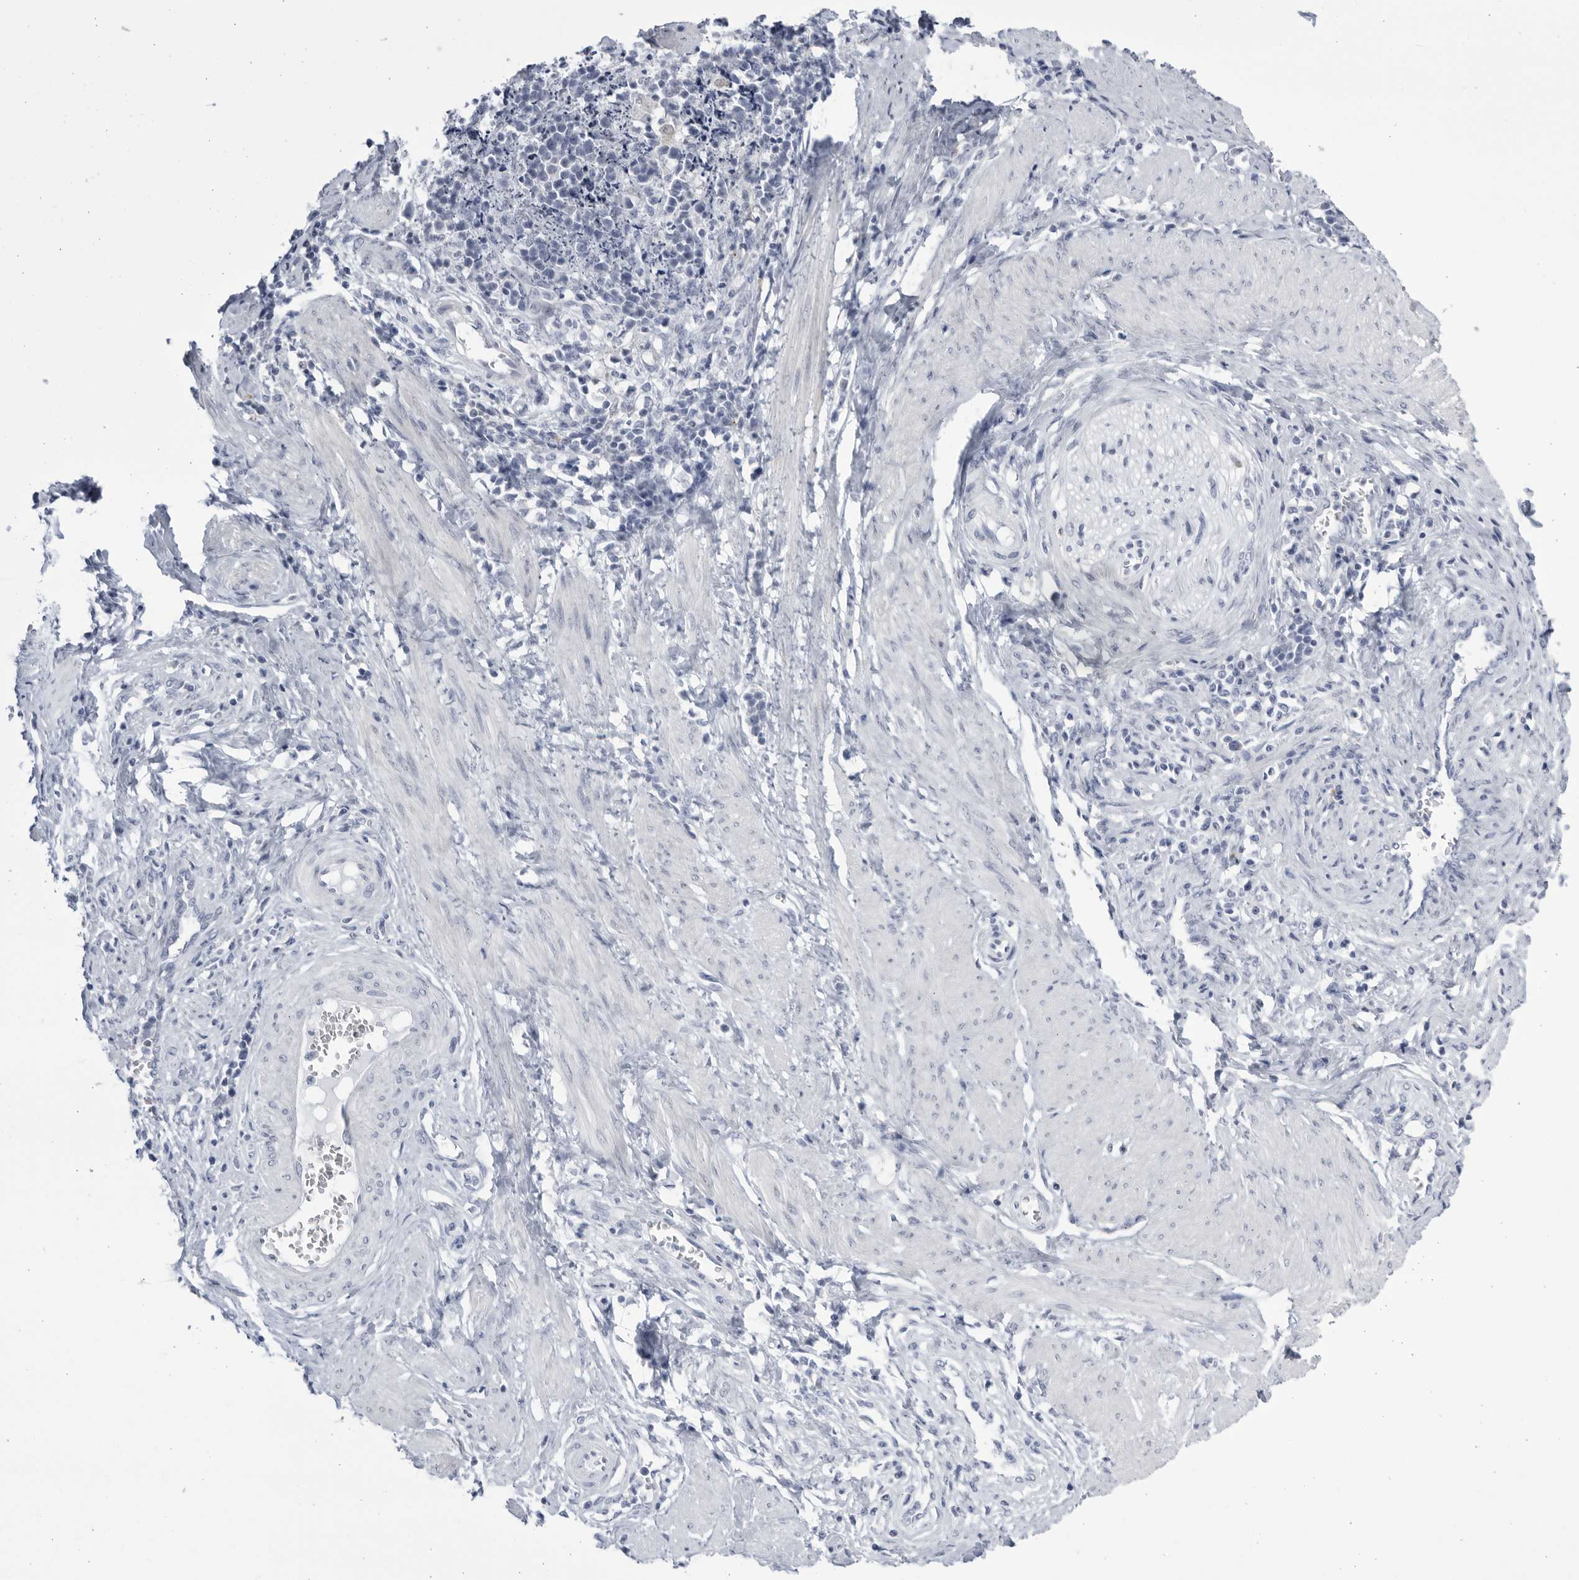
{"staining": {"intensity": "negative", "quantity": "none", "location": "none"}, "tissue": "cervical cancer", "cell_type": "Tumor cells", "image_type": "cancer", "snomed": [{"axis": "morphology", "description": "Normal tissue, NOS"}, {"axis": "morphology", "description": "Squamous cell carcinoma, NOS"}, {"axis": "topography", "description": "Cervix"}], "caption": "This is a image of IHC staining of cervical cancer, which shows no positivity in tumor cells.", "gene": "CCDC181", "patient": {"sex": "female", "age": 35}}